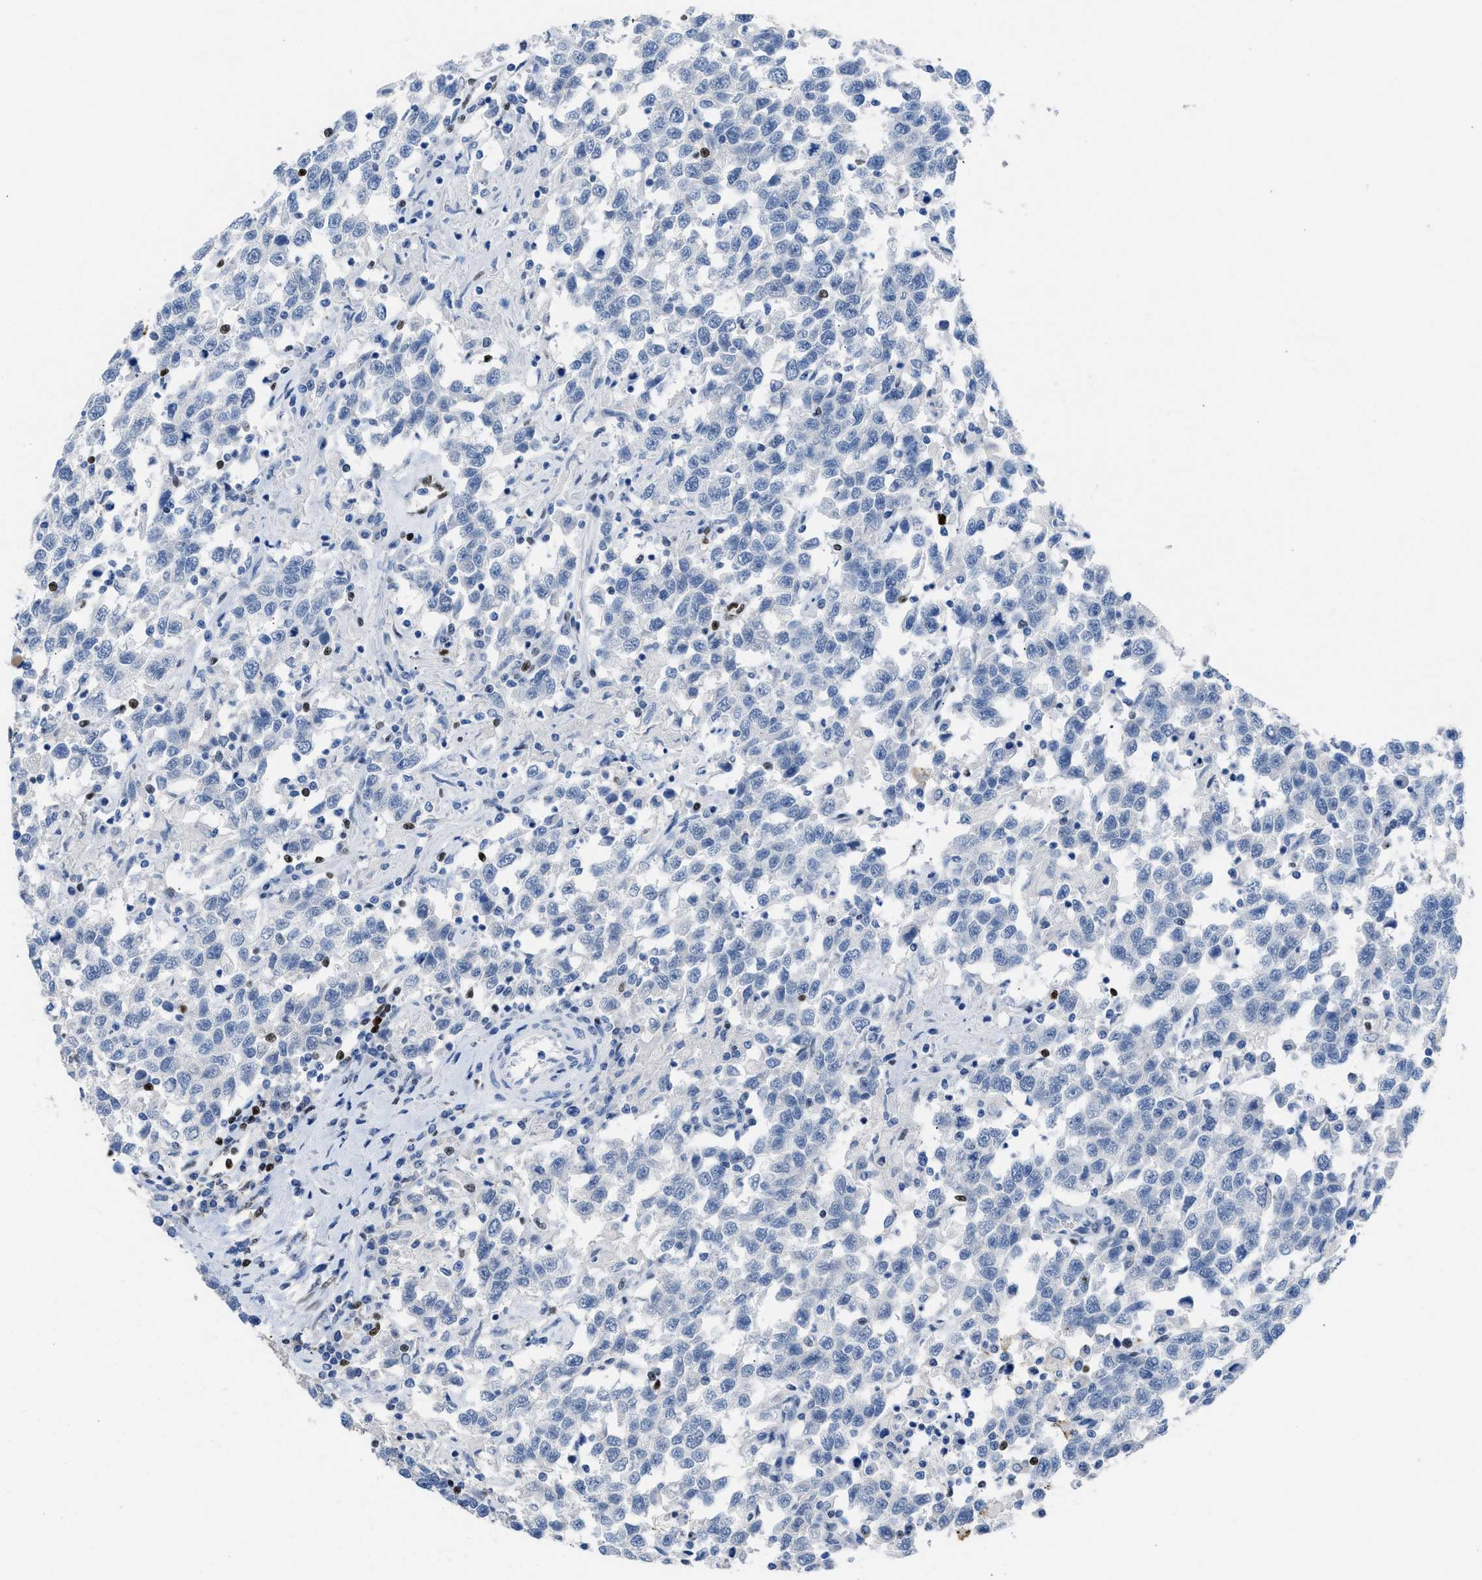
{"staining": {"intensity": "weak", "quantity": "<25%", "location": "cytoplasmic/membranous"}, "tissue": "testis cancer", "cell_type": "Tumor cells", "image_type": "cancer", "snomed": [{"axis": "morphology", "description": "Seminoma, NOS"}, {"axis": "topography", "description": "Testis"}], "caption": "Testis seminoma was stained to show a protein in brown. There is no significant expression in tumor cells.", "gene": "LEF1", "patient": {"sex": "male", "age": 41}}